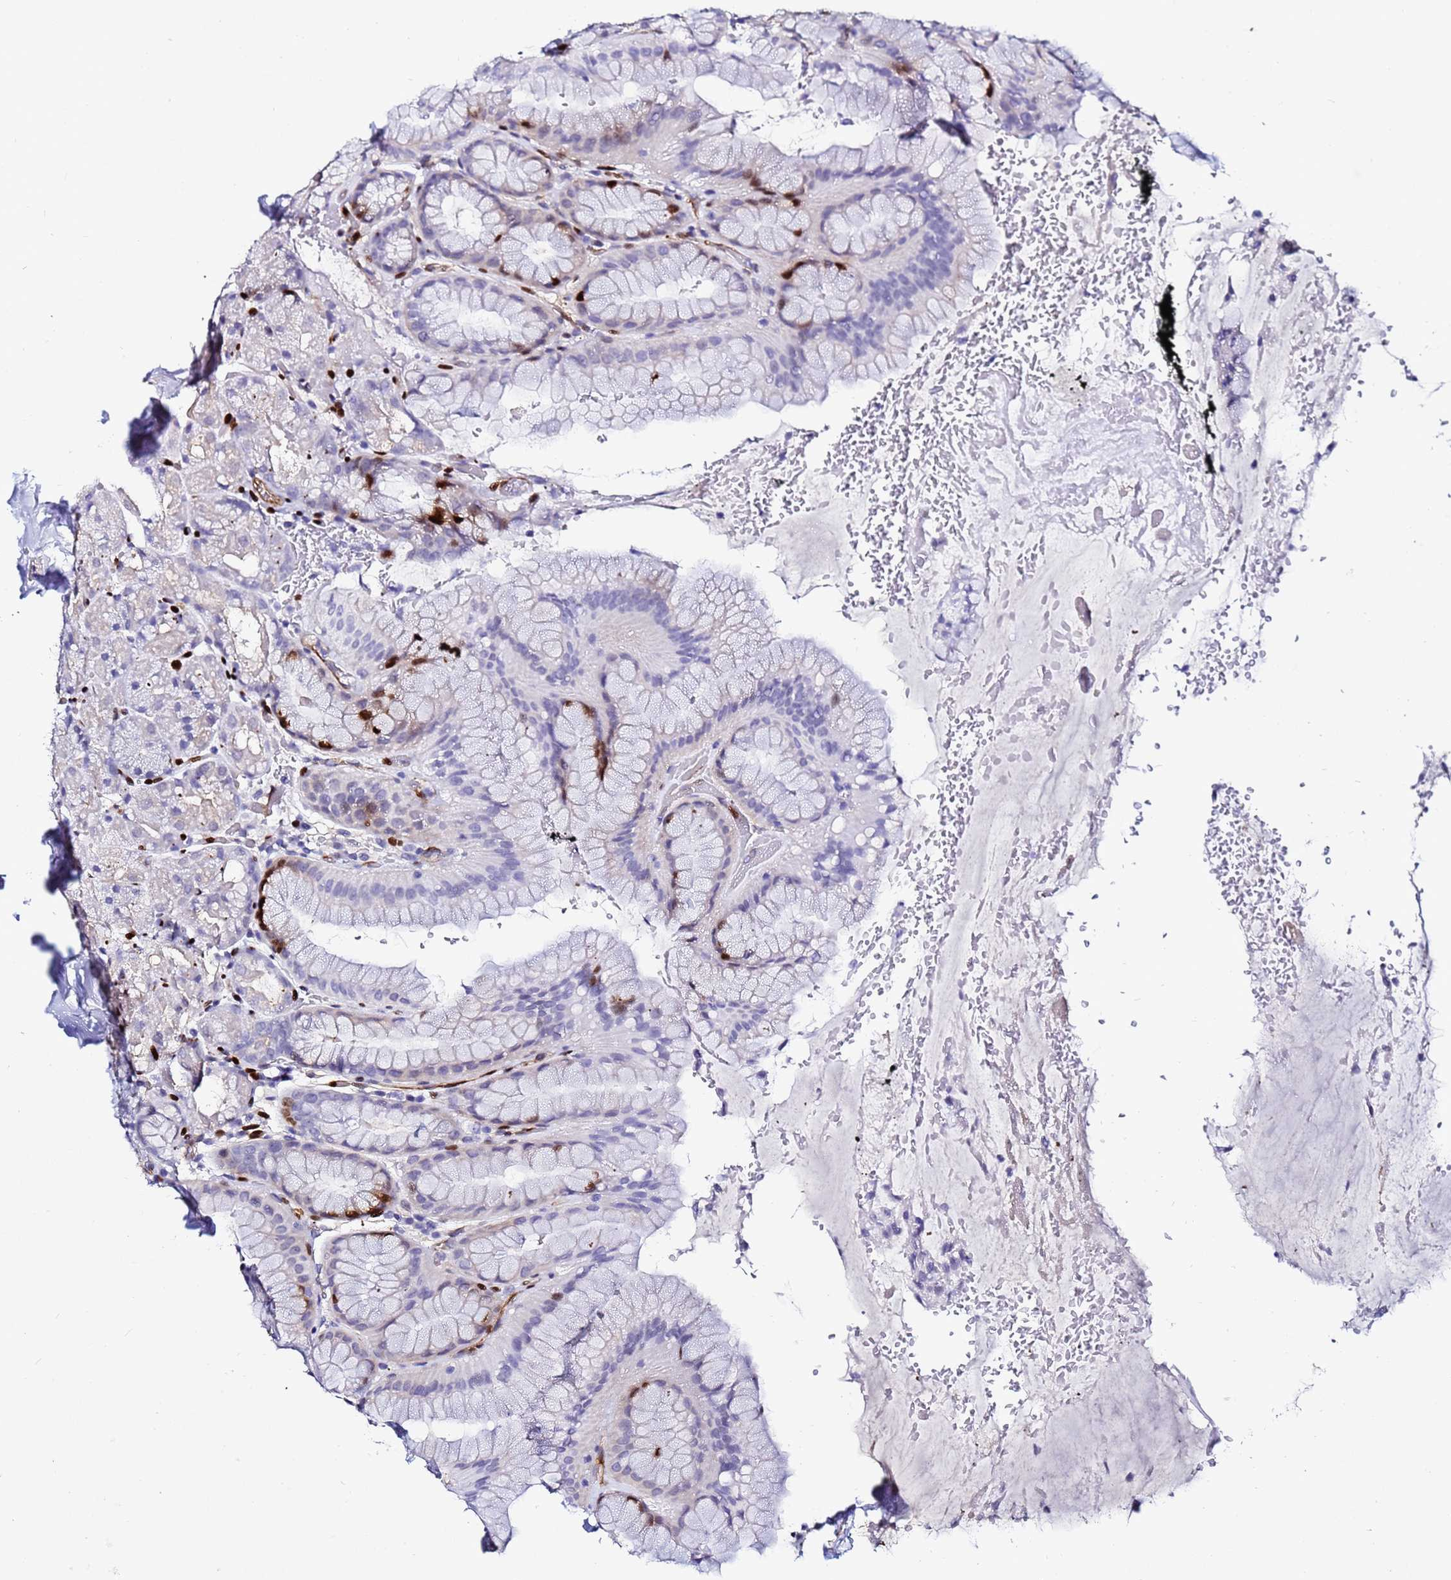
{"staining": {"intensity": "strong", "quantity": "<25%", "location": "nuclear"}, "tissue": "stomach", "cell_type": "Glandular cells", "image_type": "normal", "snomed": [{"axis": "morphology", "description": "Normal tissue, NOS"}, {"axis": "topography", "description": "Stomach, upper"}, {"axis": "topography", "description": "Stomach, lower"}], "caption": "Strong nuclear positivity for a protein is identified in approximately <25% of glandular cells of normal stomach using immunohistochemistry.", "gene": "DEFB104A", "patient": {"sex": "male", "age": 67}}